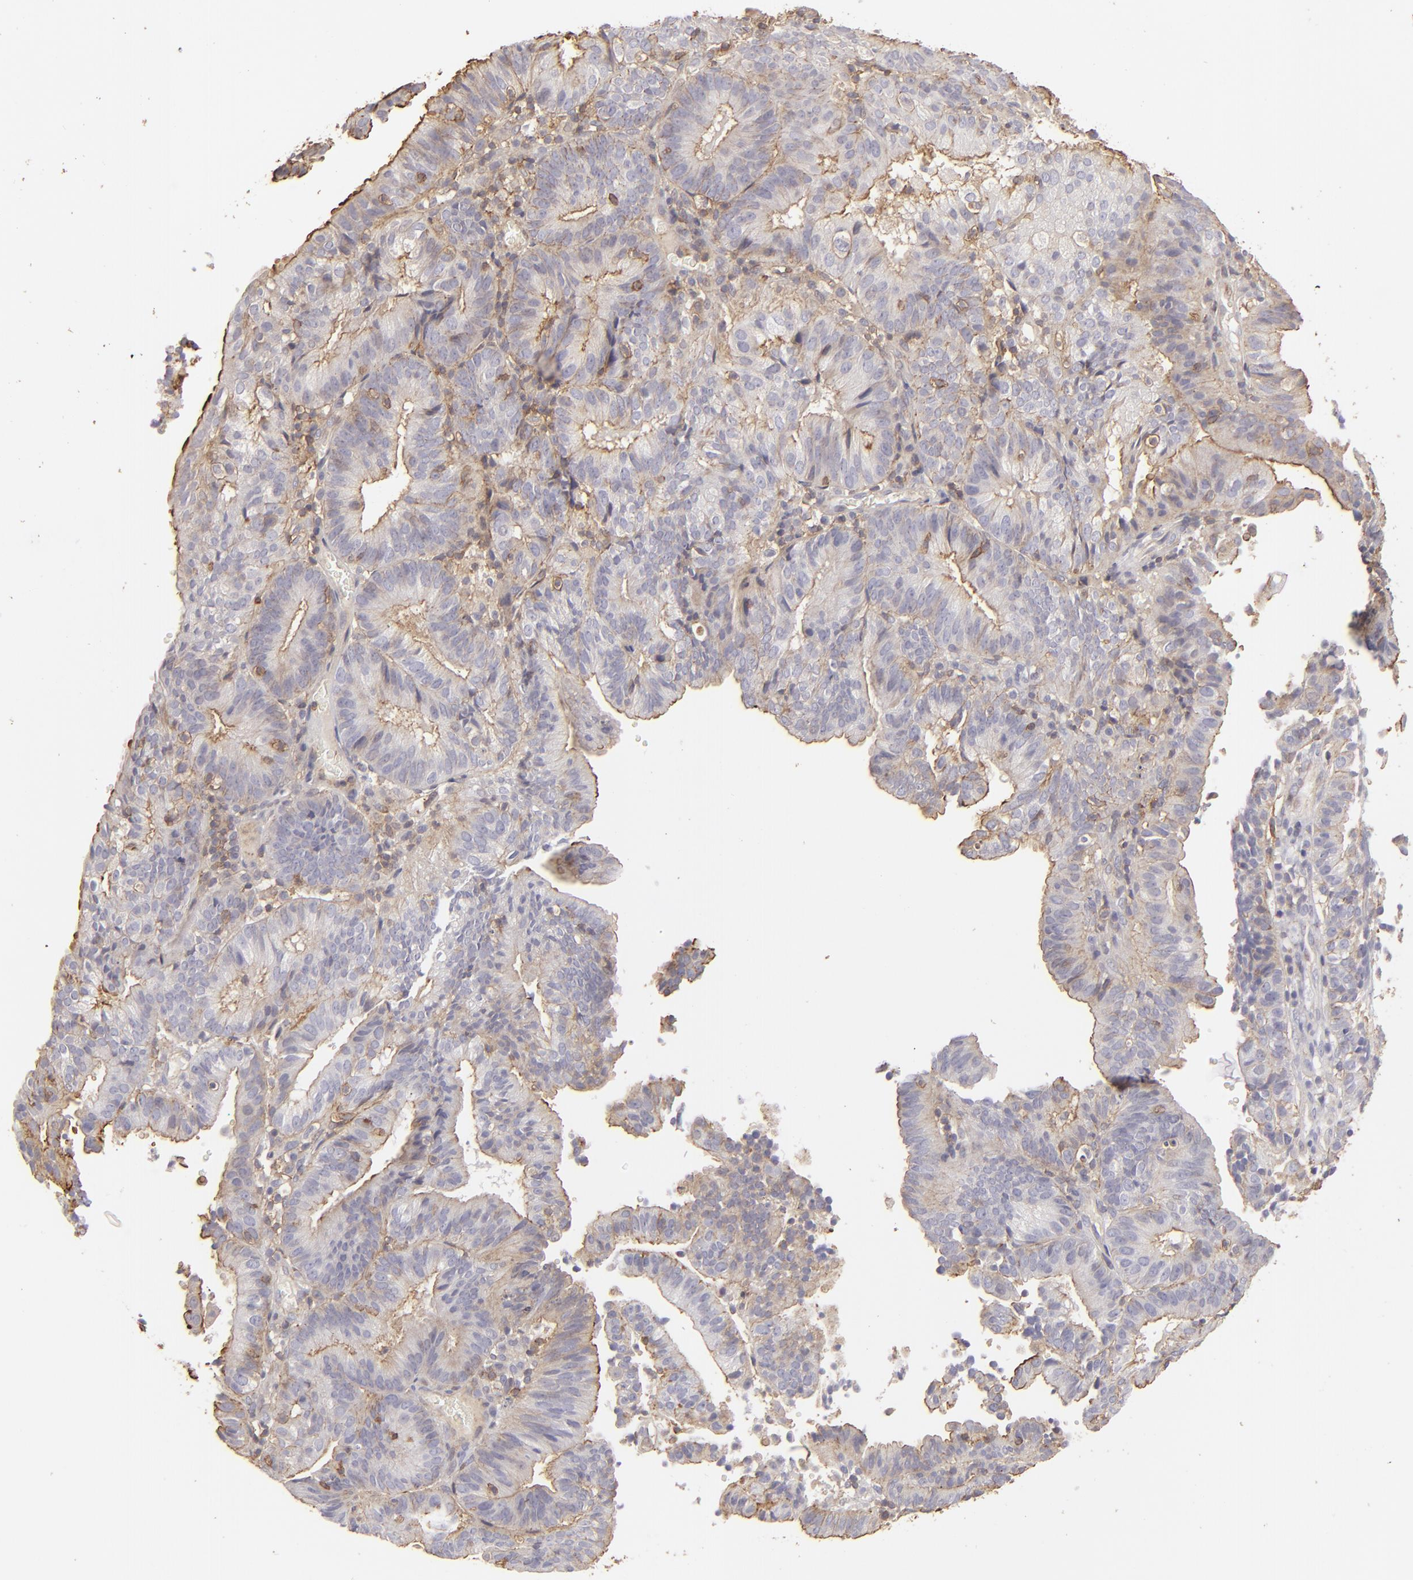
{"staining": {"intensity": "moderate", "quantity": ">75%", "location": "cytoplasmic/membranous"}, "tissue": "cervical cancer", "cell_type": "Tumor cells", "image_type": "cancer", "snomed": [{"axis": "morphology", "description": "Adenocarcinoma, NOS"}, {"axis": "topography", "description": "Cervix"}], "caption": "A histopathology image of cervical cancer (adenocarcinoma) stained for a protein demonstrates moderate cytoplasmic/membranous brown staining in tumor cells.", "gene": "ACTB", "patient": {"sex": "female", "age": 60}}